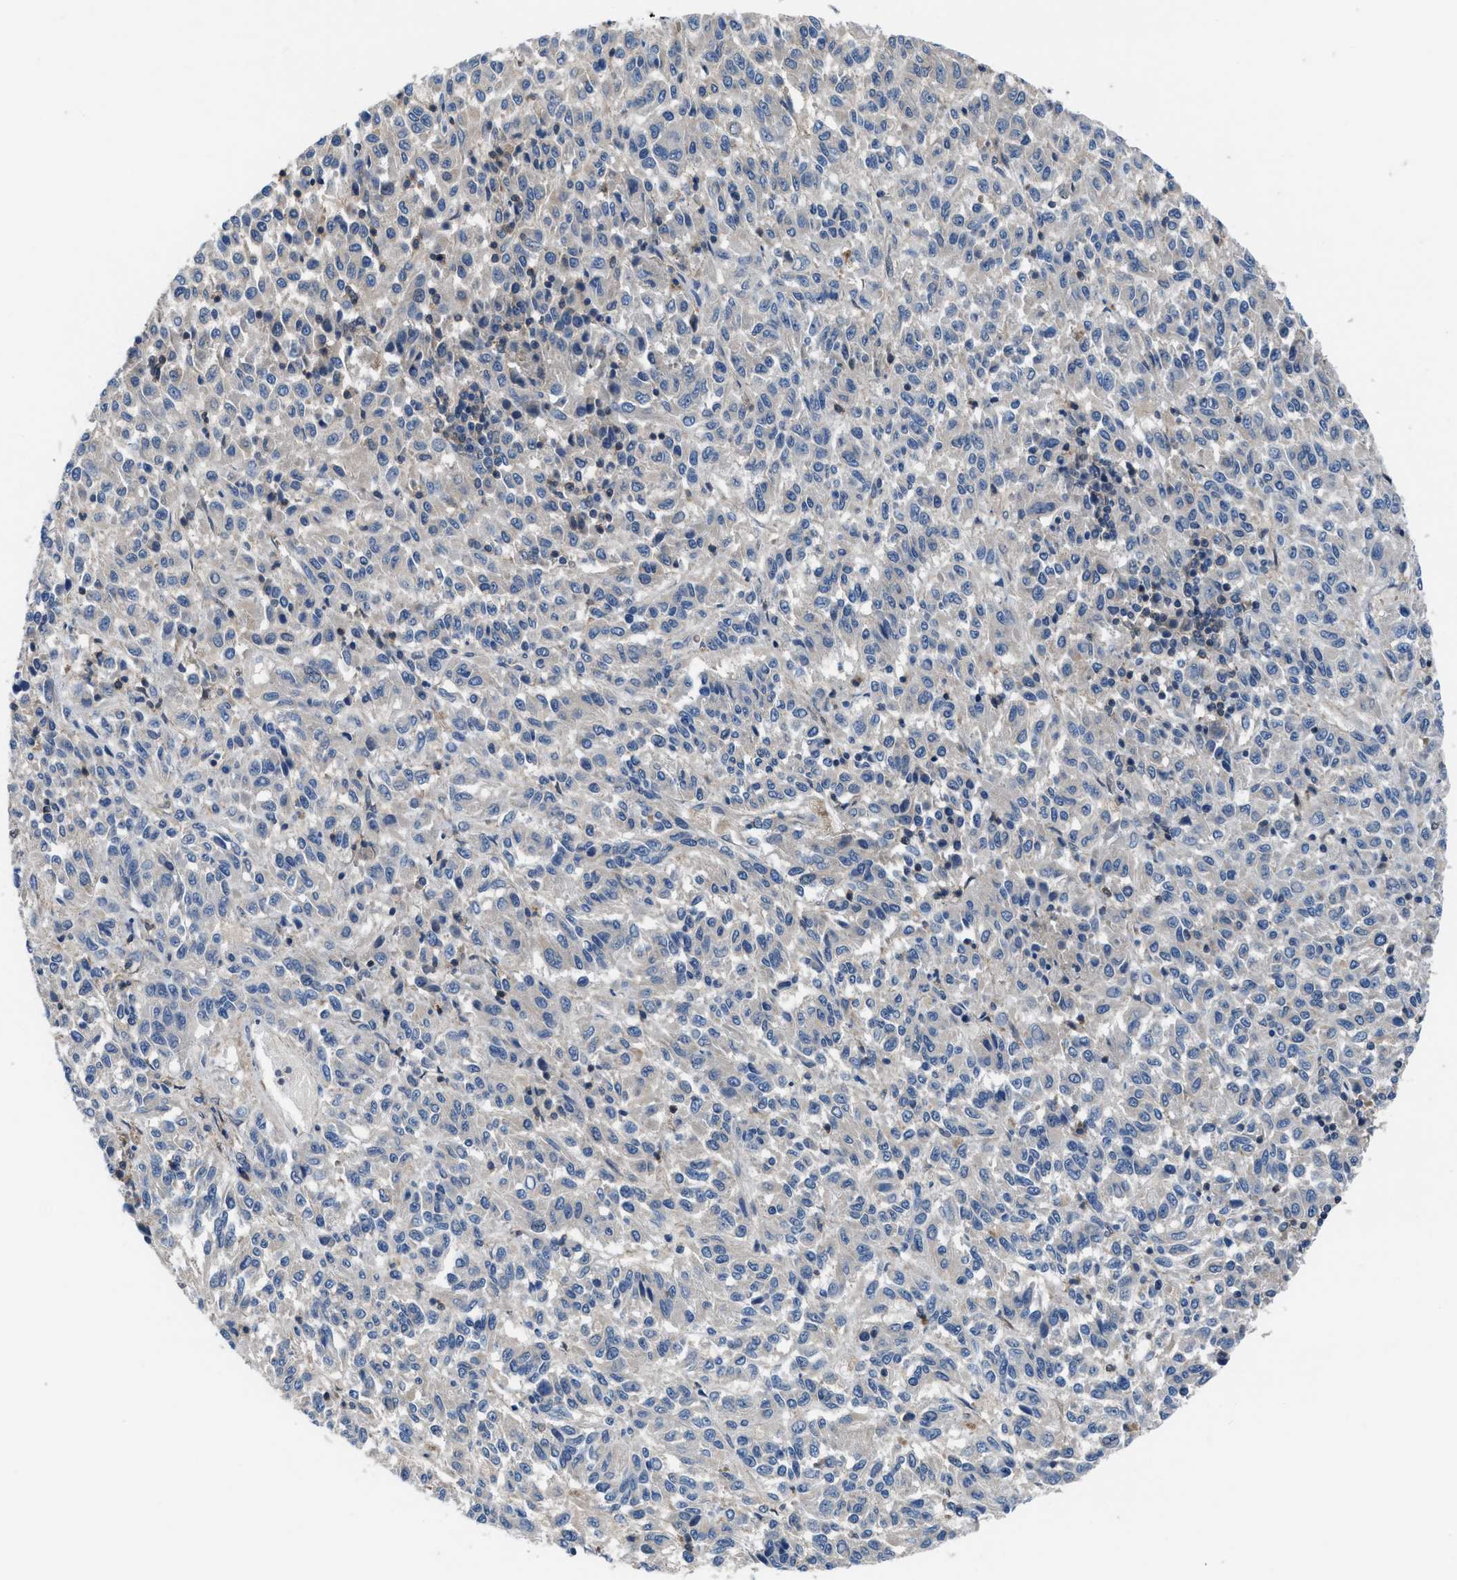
{"staining": {"intensity": "negative", "quantity": "none", "location": "none"}, "tissue": "melanoma", "cell_type": "Tumor cells", "image_type": "cancer", "snomed": [{"axis": "morphology", "description": "Malignant melanoma, Metastatic site"}, {"axis": "topography", "description": "Lung"}], "caption": "Immunohistochemistry (IHC) micrograph of neoplastic tissue: human melanoma stained with DAB exhibits no significant protein positivity in tumor cells.", "gene": "NUDT5", "patient": {"sex": "male", "age": 64}}